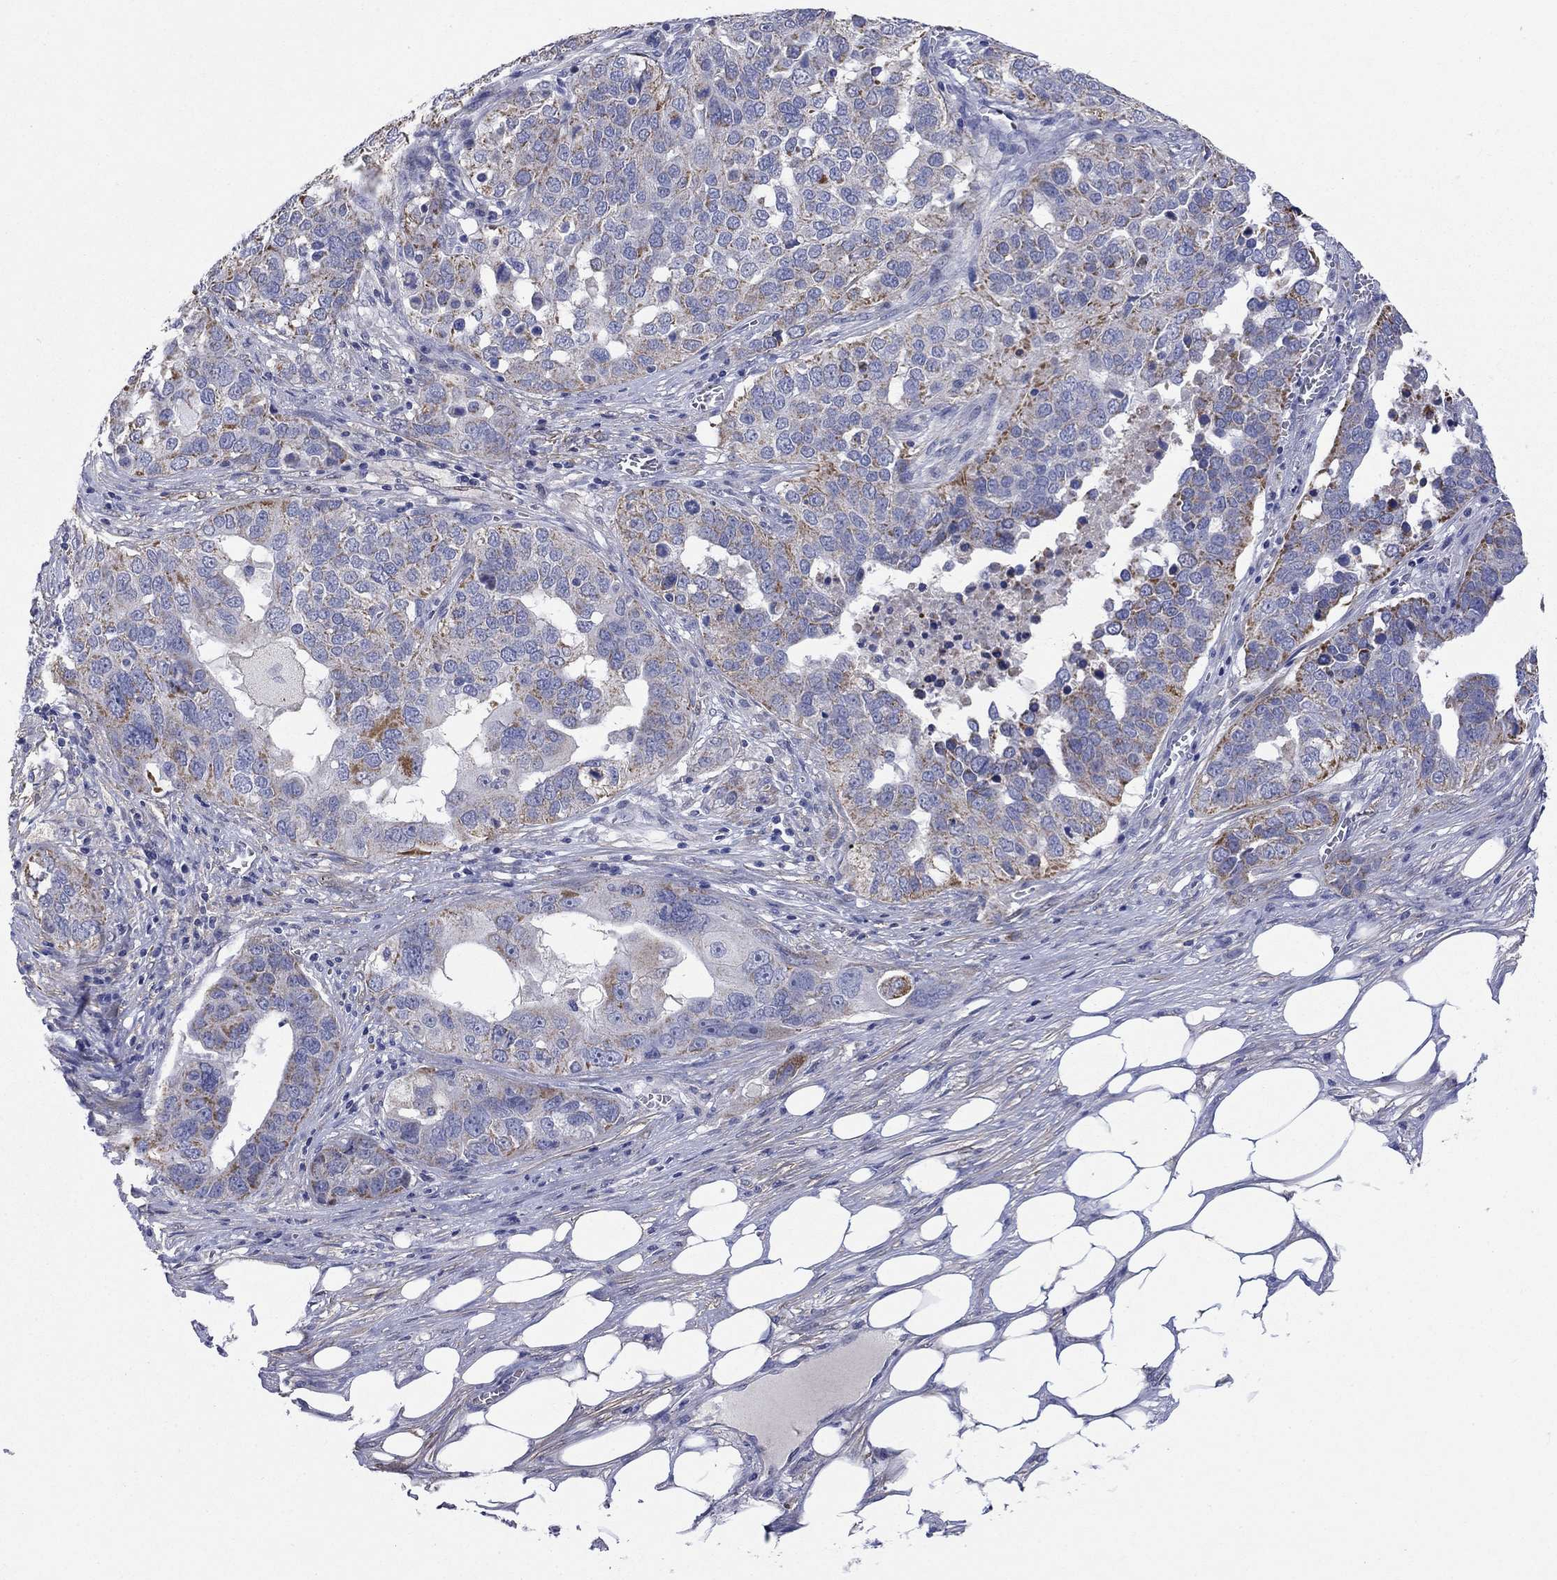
{"staining": {"intensity": "moderate", "quantity": "25%-75%", "location": "cytoplasmic/membranous"}, "tissue": "ovarian cancer", "cell_type": "Tumor cells", "image_type": "cancer", "snomed": [{"axis": "morphology", "description": "Carcinoma, endometroid"}, {"axis": "topography", "description": "Soft tissue"}, {"axis": "topography", "description": "Ovary"}], "caption": "Ovarian endometroid carcinoma stained for a protein (brown) reveals moderate cytoplasmic/membranous positive staining in about 25%-75% of tumor cells.", "gene": "CLVS1", "patient": {"sex": "female", "age": 52}}